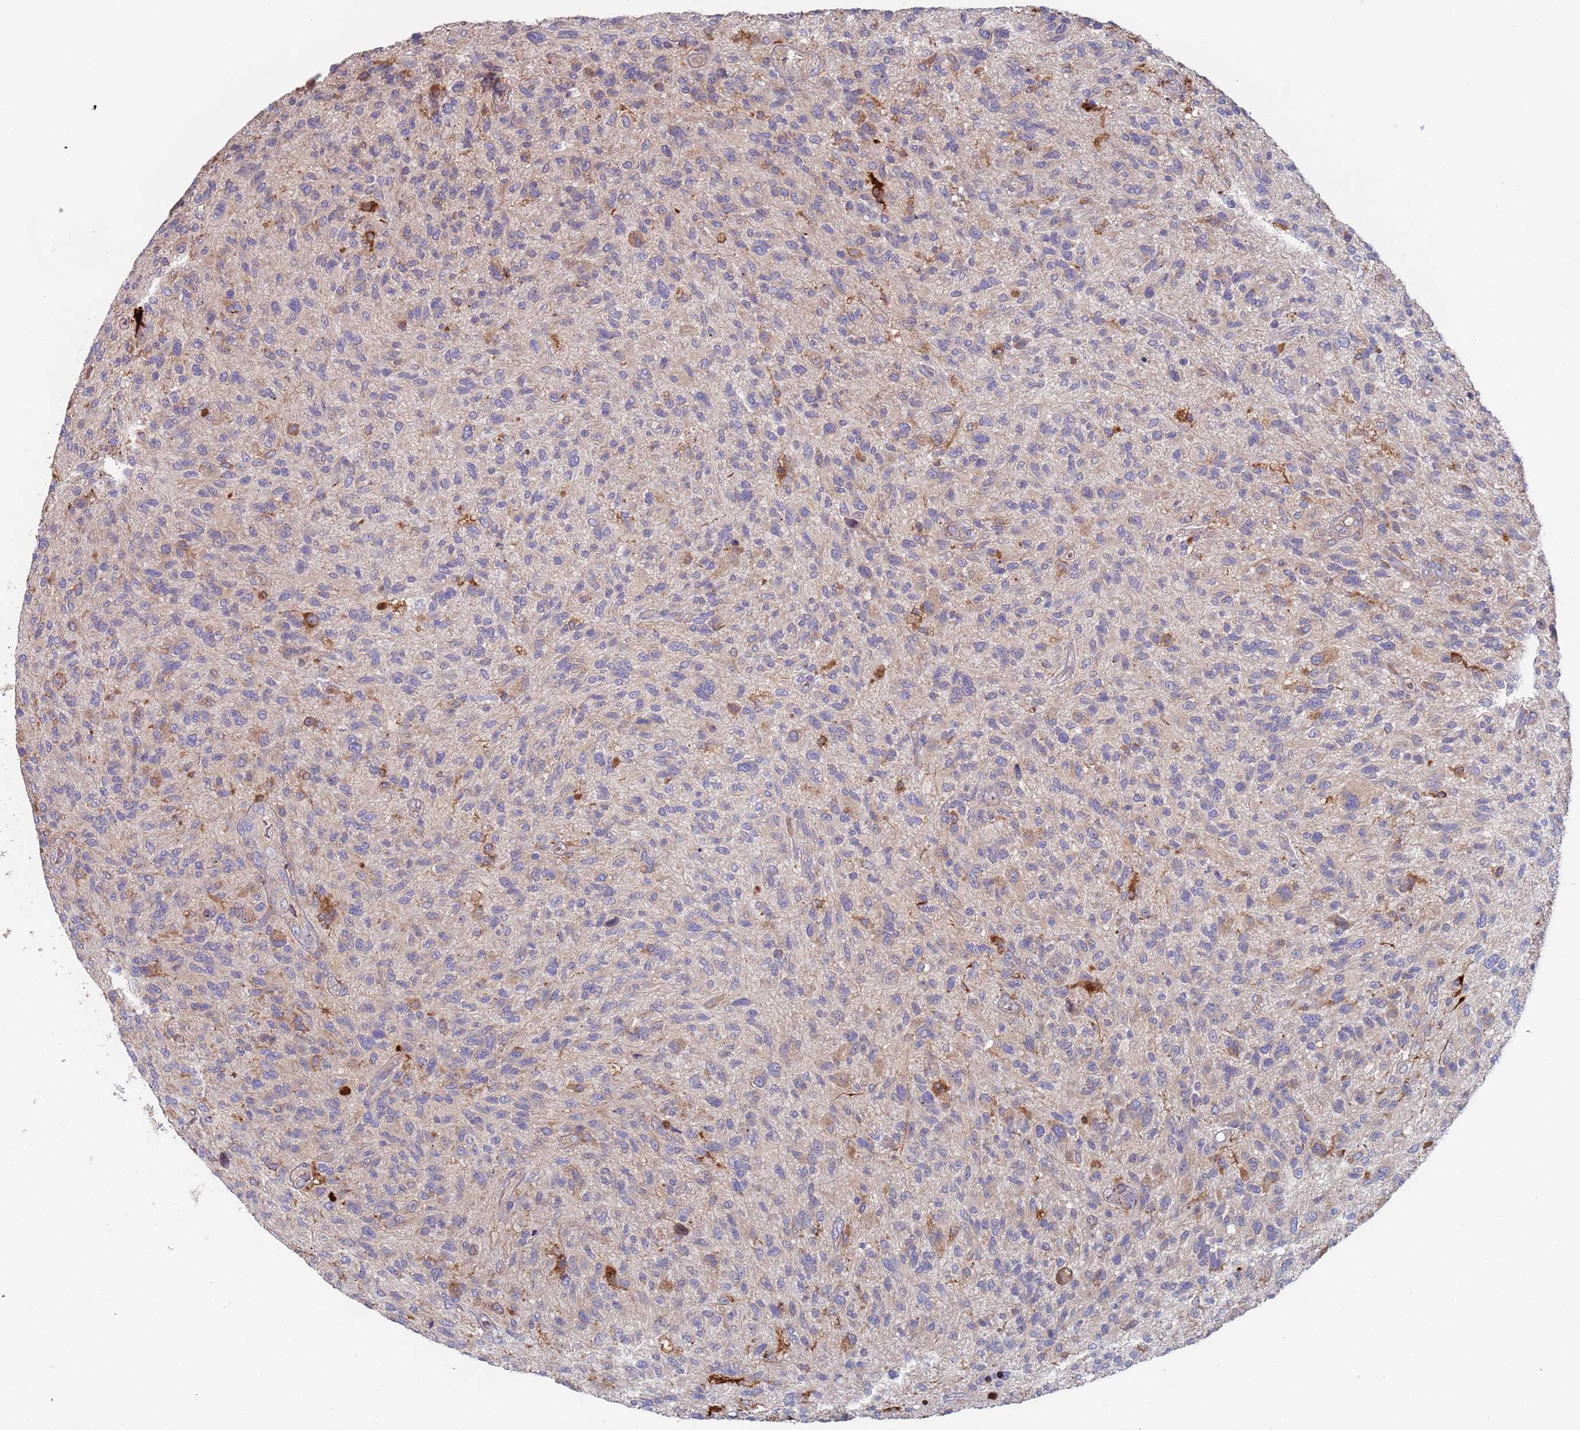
{"staining": {"intensity": "negative", "quantity": "none", "location": "none"}, "tissue": "glioma", "cell_type": "Tumor cells", "image_type": "cancer", "snomed": [{"axis": "morphology", "description": "Glioma, malignant, High grade"}, {"axis": "topography", "description": "Brain"}], "caption": "There is no significant expression in tumor cells of malignant glioma (high-grade).", "gene": "MALRD1", "patient": {"sex": "male", "age": 47}}